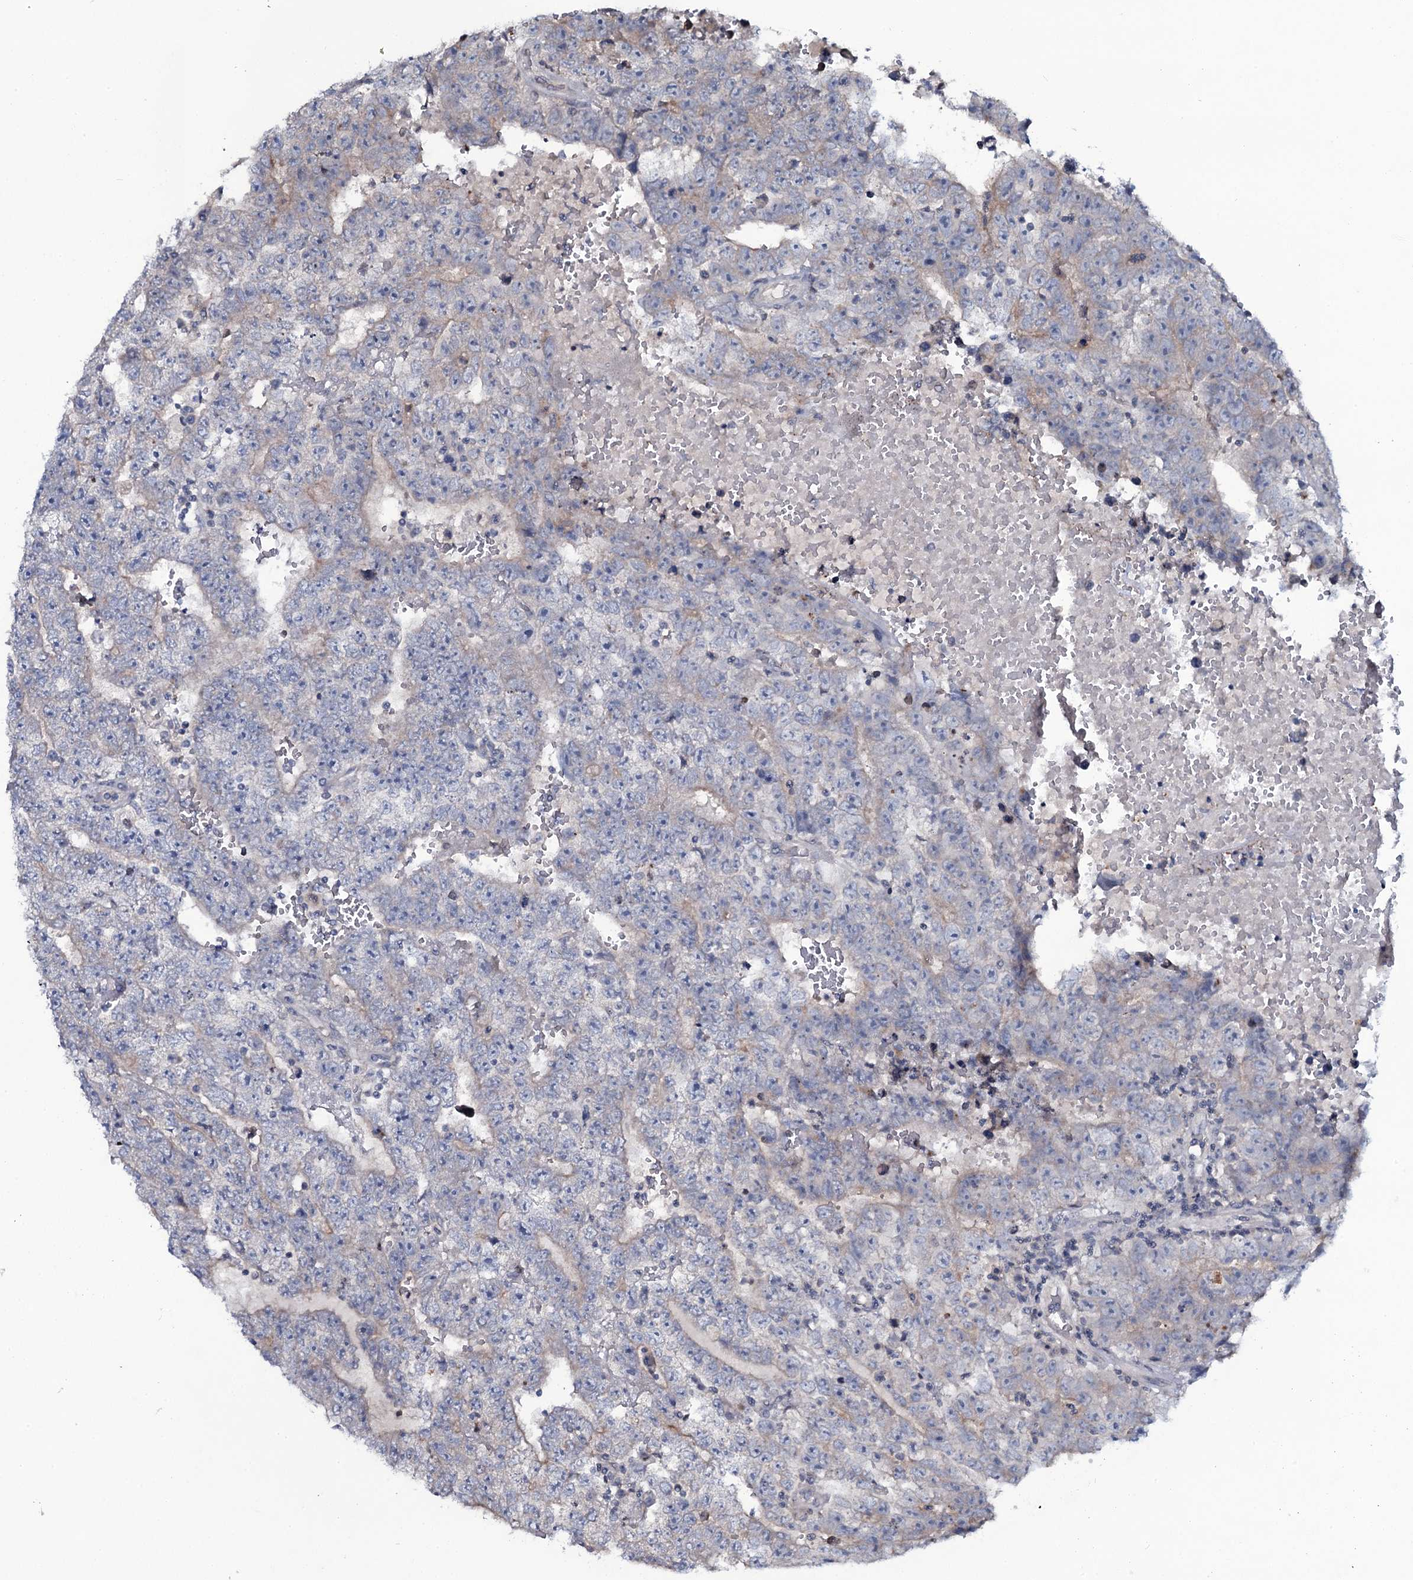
{"staining": {"intensity": "negative", "quantity": "none", "location": "none"}, "tissue": "testis cancer", "cell_type": "Tumor cells", "image_type": "cancer", "snomed": [{"axis": "morphology", "description": "Carcinoma, Embryonal, NOS"}, {"axis": "topography", "description": "Testis"}], "caption": "Testis cancer was stained to show a protein in brown. There is no significant expression in tumor cells. Brightfield microscopy of immunohistochemistry (IHC) stained with DAB (3,3'-diaminobenzidine) (brown) and hematoxylin (blue), captured at high magnification.", "gene": "SNAP23", "patient": {"sex": "male", "age": 25}}